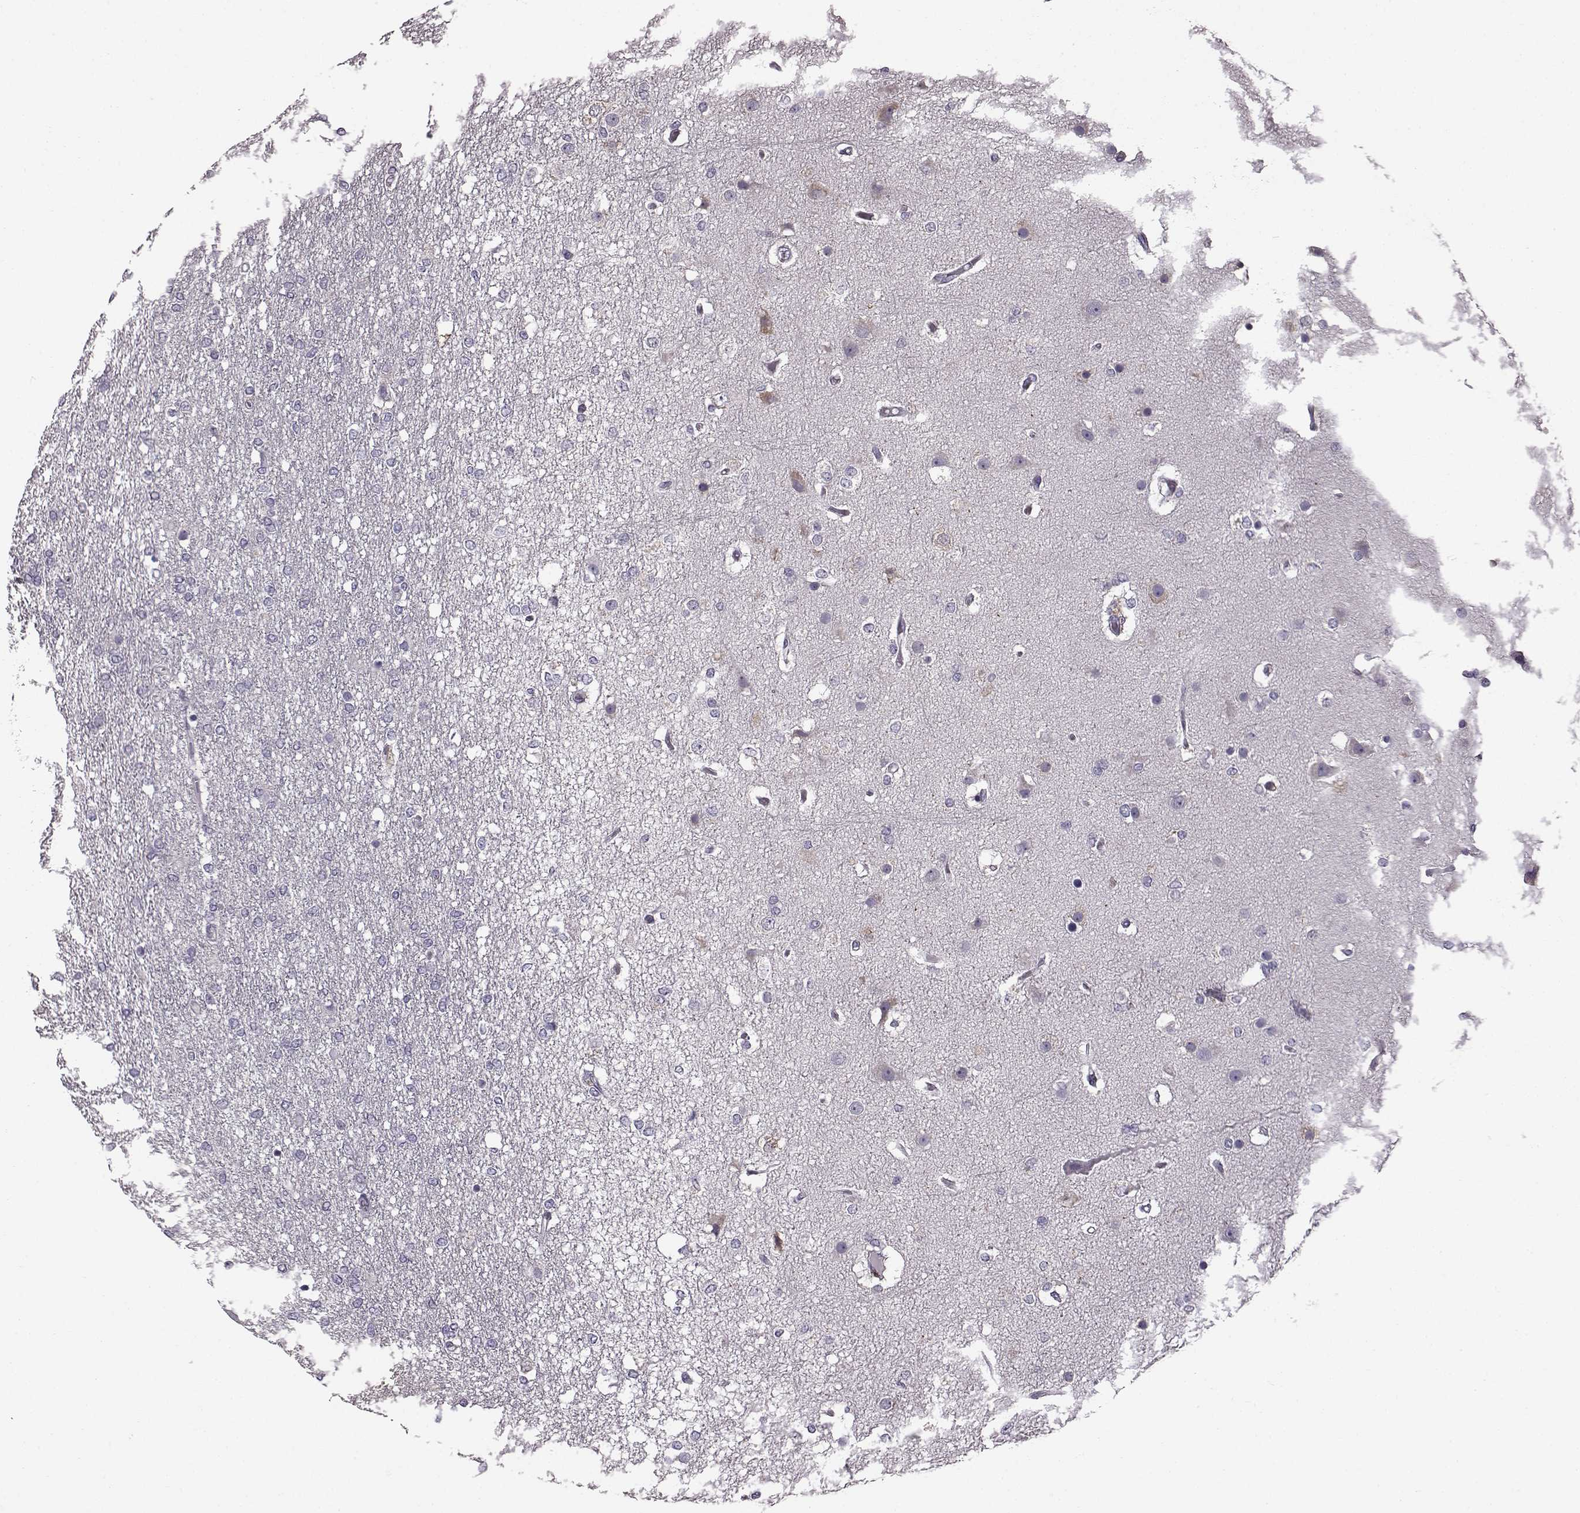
{"staining": {"intensity": "negative", "quantity": "none", "location": "none"}, "tissue": "glioma", "cell_type": "Tumor cells", "image_type": "cancer", "snomed": [{"axis": "morphology", "description": "Glioma, malignant, High grade"}, {"axis": "topography", "description": "Brain"}], "caption": "Image shows no significant protein expression in tumor cells of malignant glioma (high-grade). (Brightfield microscopy of DAB (3,3'-diaminobenzidine) immunohistochemistry (IHC) at high magnification).", "gene": "ADGRG2", "patient": {"sex": "female", "age": 61}}